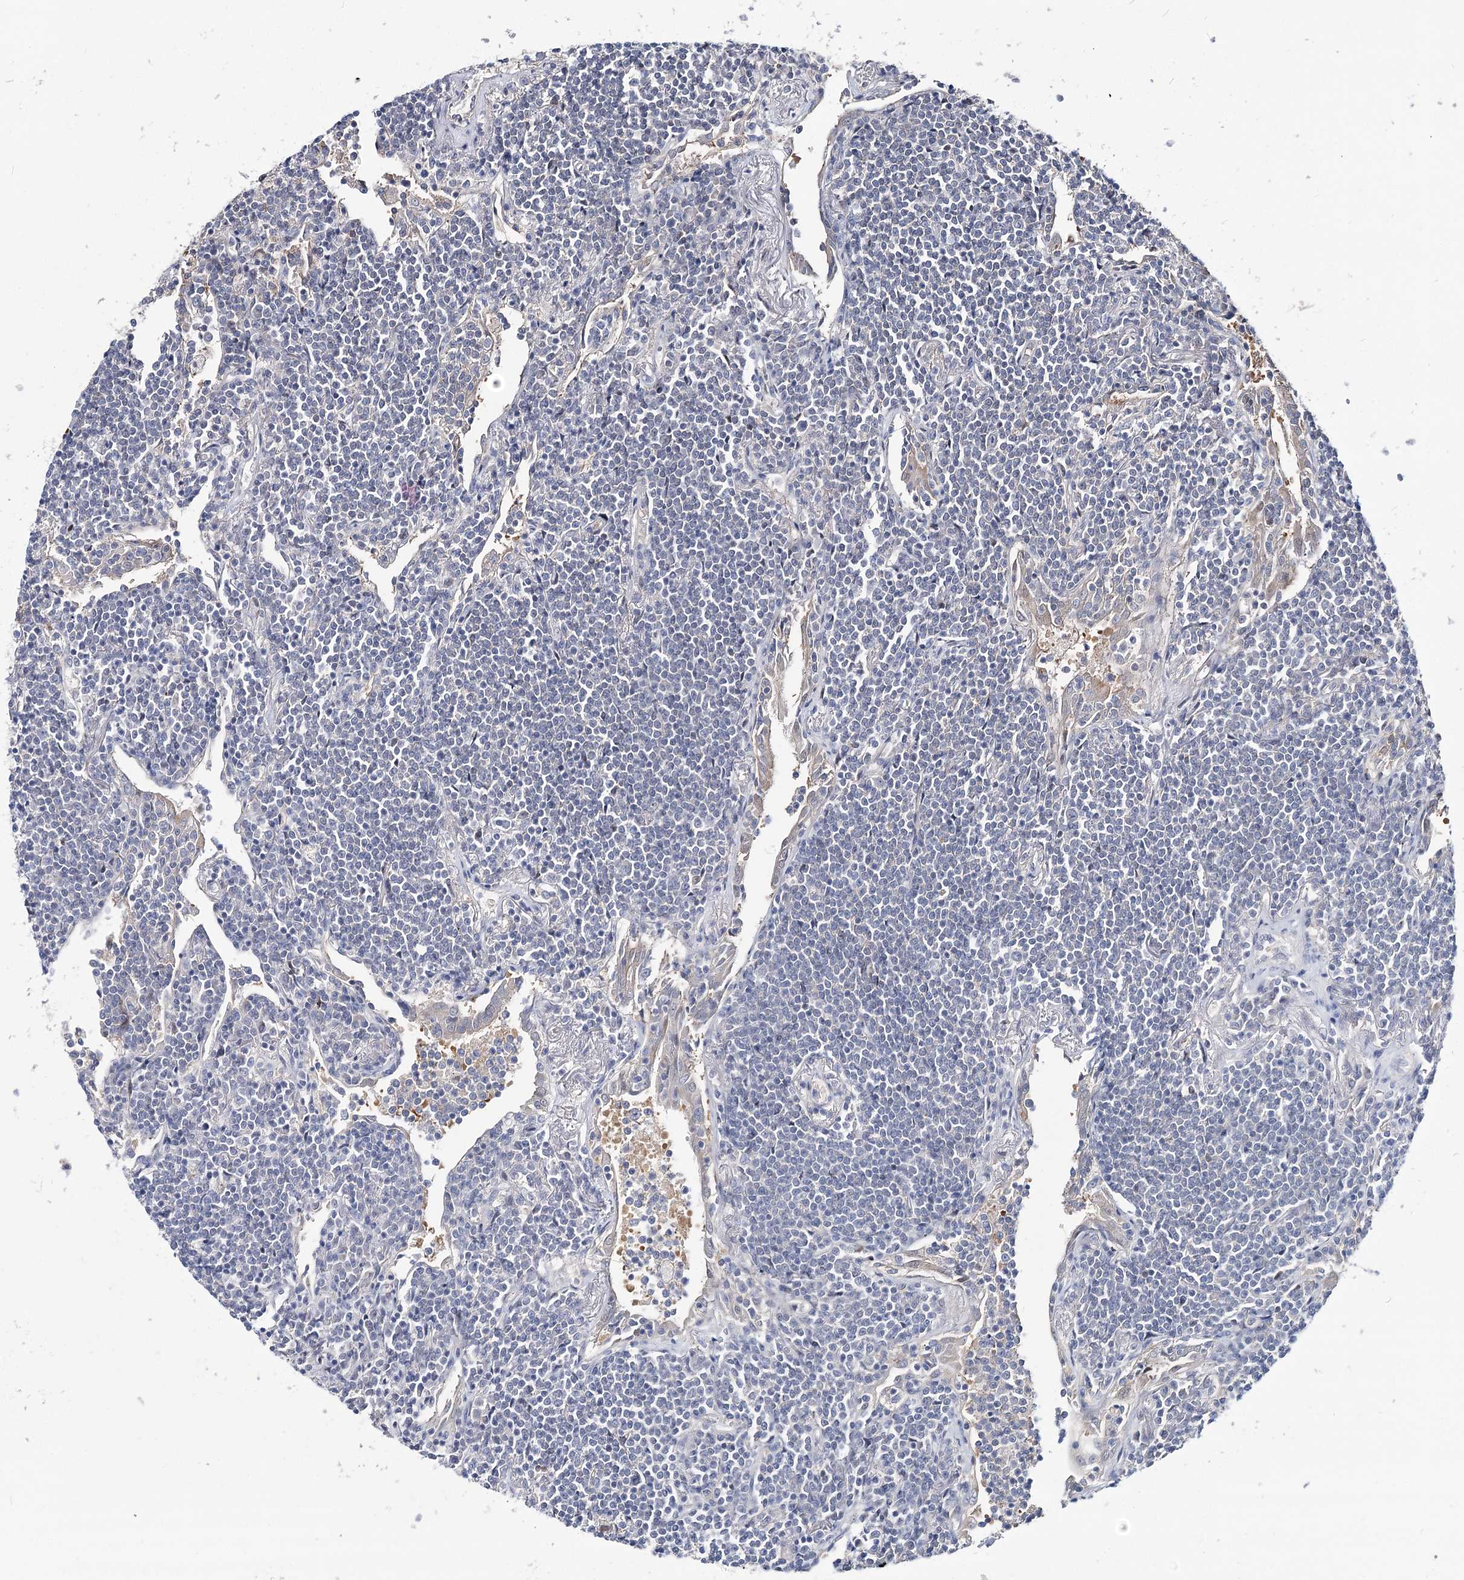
{"staining": {"intensity": "negative", "quantity": "none", "location": "none"}, "tissue": "lymphoma", "cell_type": "Tumor cells", "image_type": "cancer", "snomed": [{"axis": "morphology", "description": "Malignant lymphoma, non-Hodgkin's type, Low grade"}, {"axis": "topography", "description": "Lung"}], "caption": "This is an IHC photomicrograph of human malignant lymphoma, non-Hodgkin's type (low-grade). There is no expression in tumor cells.", "gene": "UGP2", "patient": {"sex": "female", "age": 71}}